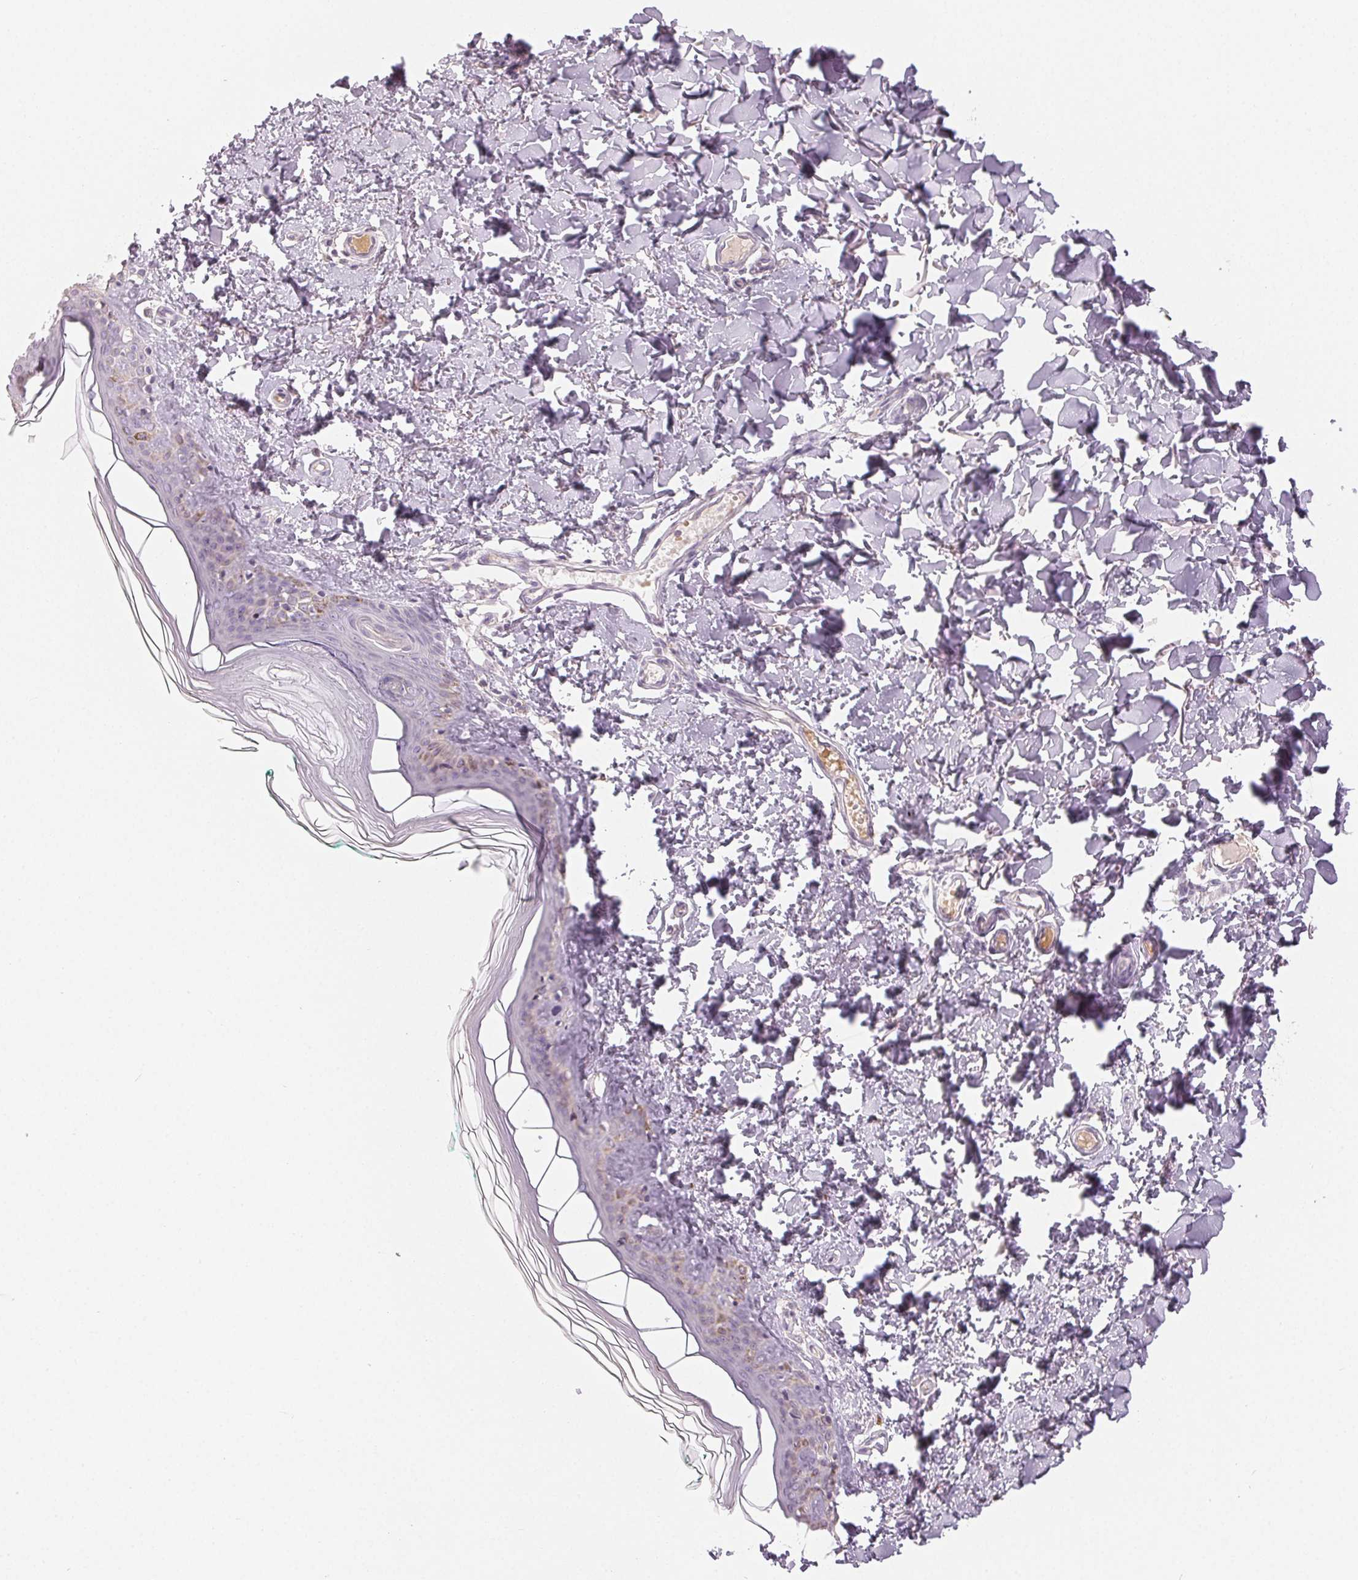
{"staining": {"intensity": "negative", "quantity": "none", "location": "none"}, "tissue": "skin", "cell_type": "Fibroblasts", "image_type": "normal", "snomed": [{"axis": "morphology", "description": "Normal tissue, NOS"}, {"axis": "topography", "description": "Skin"}, {"axis": "topography", "description": "Peripheral nerve tissue"}], "caption": "Benign skin was stained to show a protein in brown. There is no significant staining in fibroblasts.", "gene": "LVRN", "patient": {"sex": "female", "age": 45}}